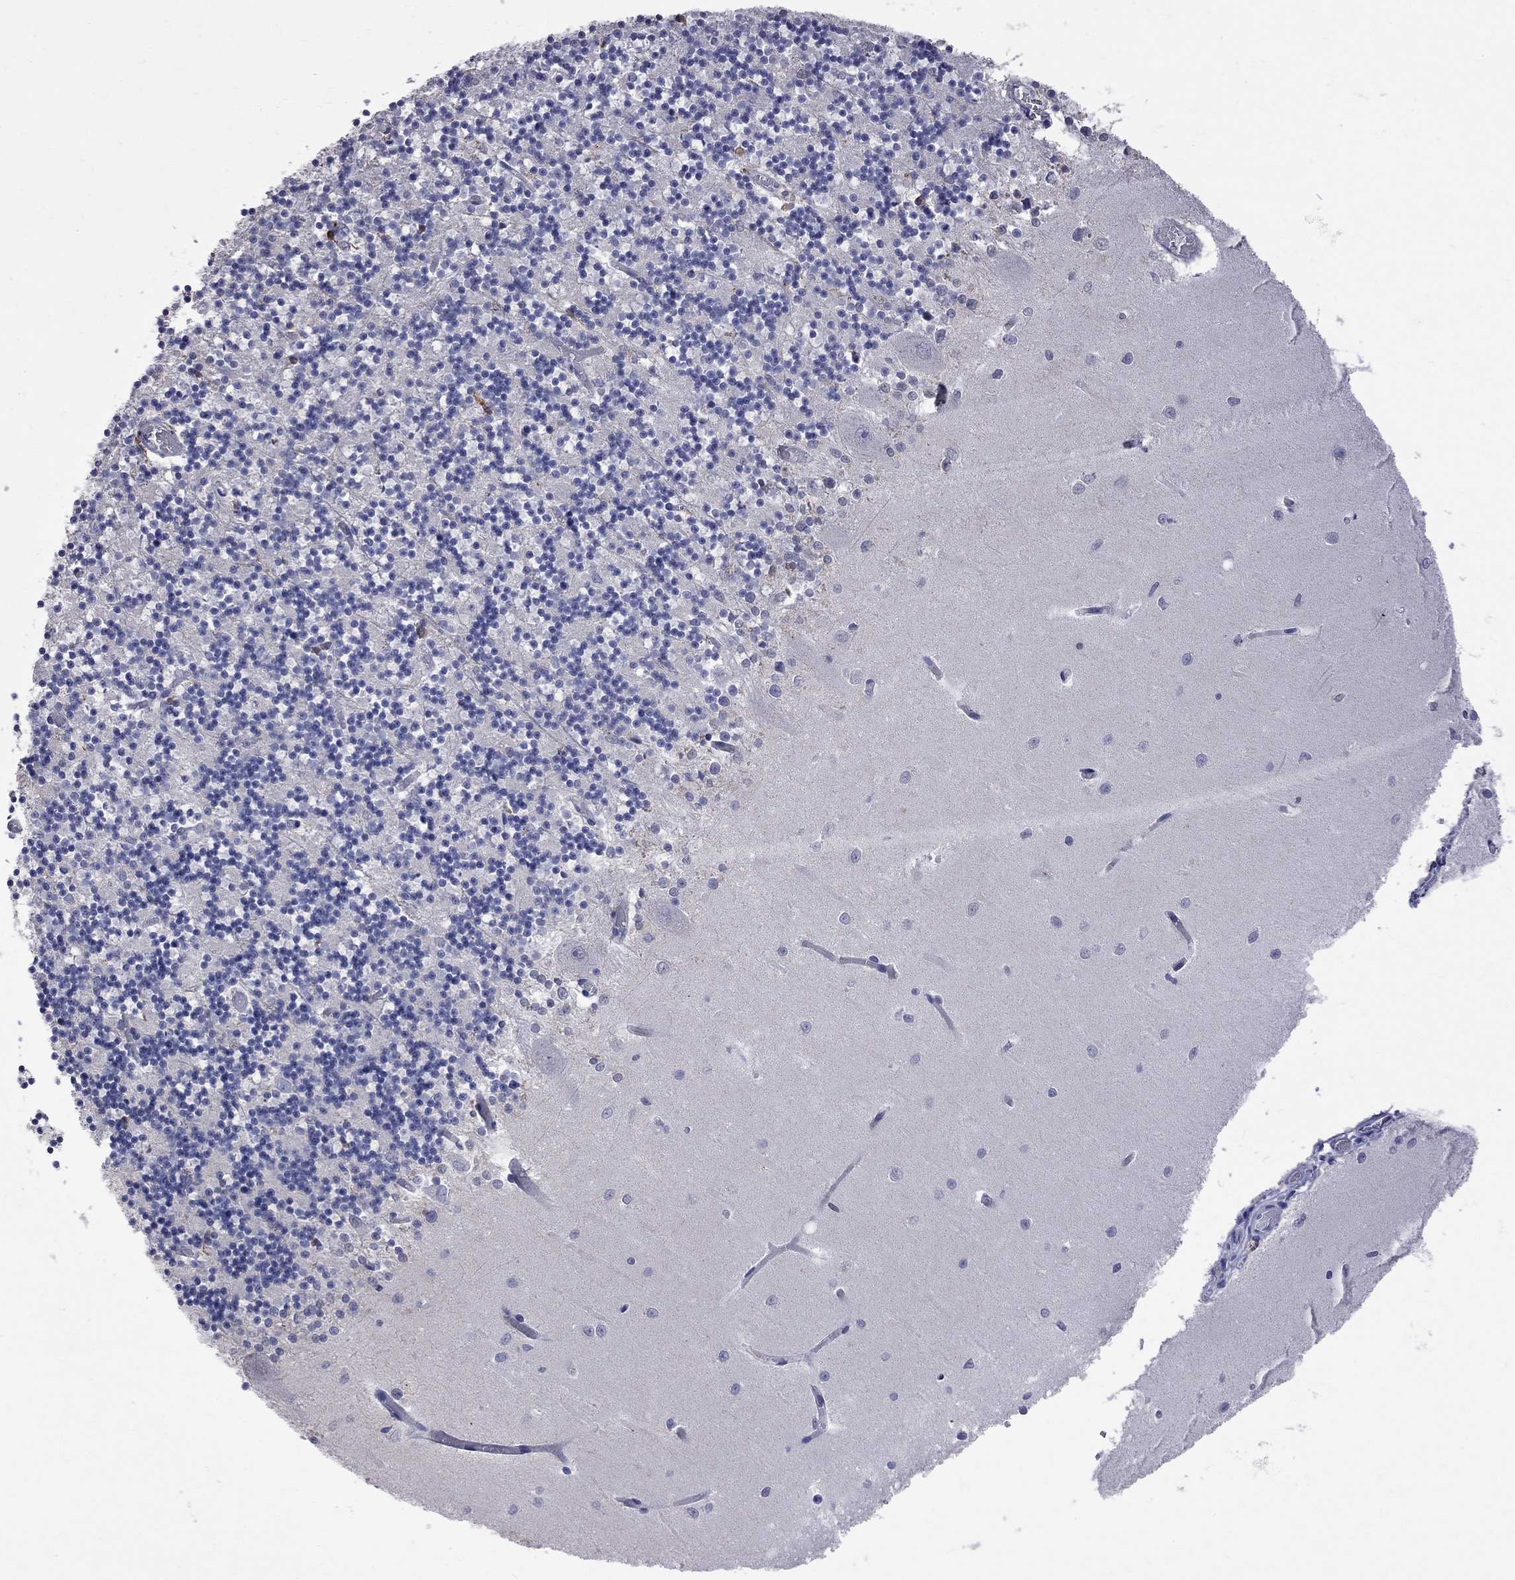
{"staining": {"intensity": "negative", "quantity": "none", "location": "none"}, "tissue": "cerebellum", "cell_type": "Cells in granular layer", "image_type": "normal", "snomed": [{"axis": "morphology", "description": "Normal tissue, NOS"}, {"axis": "topography", "description": "Cerebellum"}], "caption": "High power microscopy photomicrograph of an immunohistochemistry image of benign cerebellum, revealing no significant expression in cells in granular layer.", "gene": "CKAP2", "patient": {"sex": "female", "age": 64}}